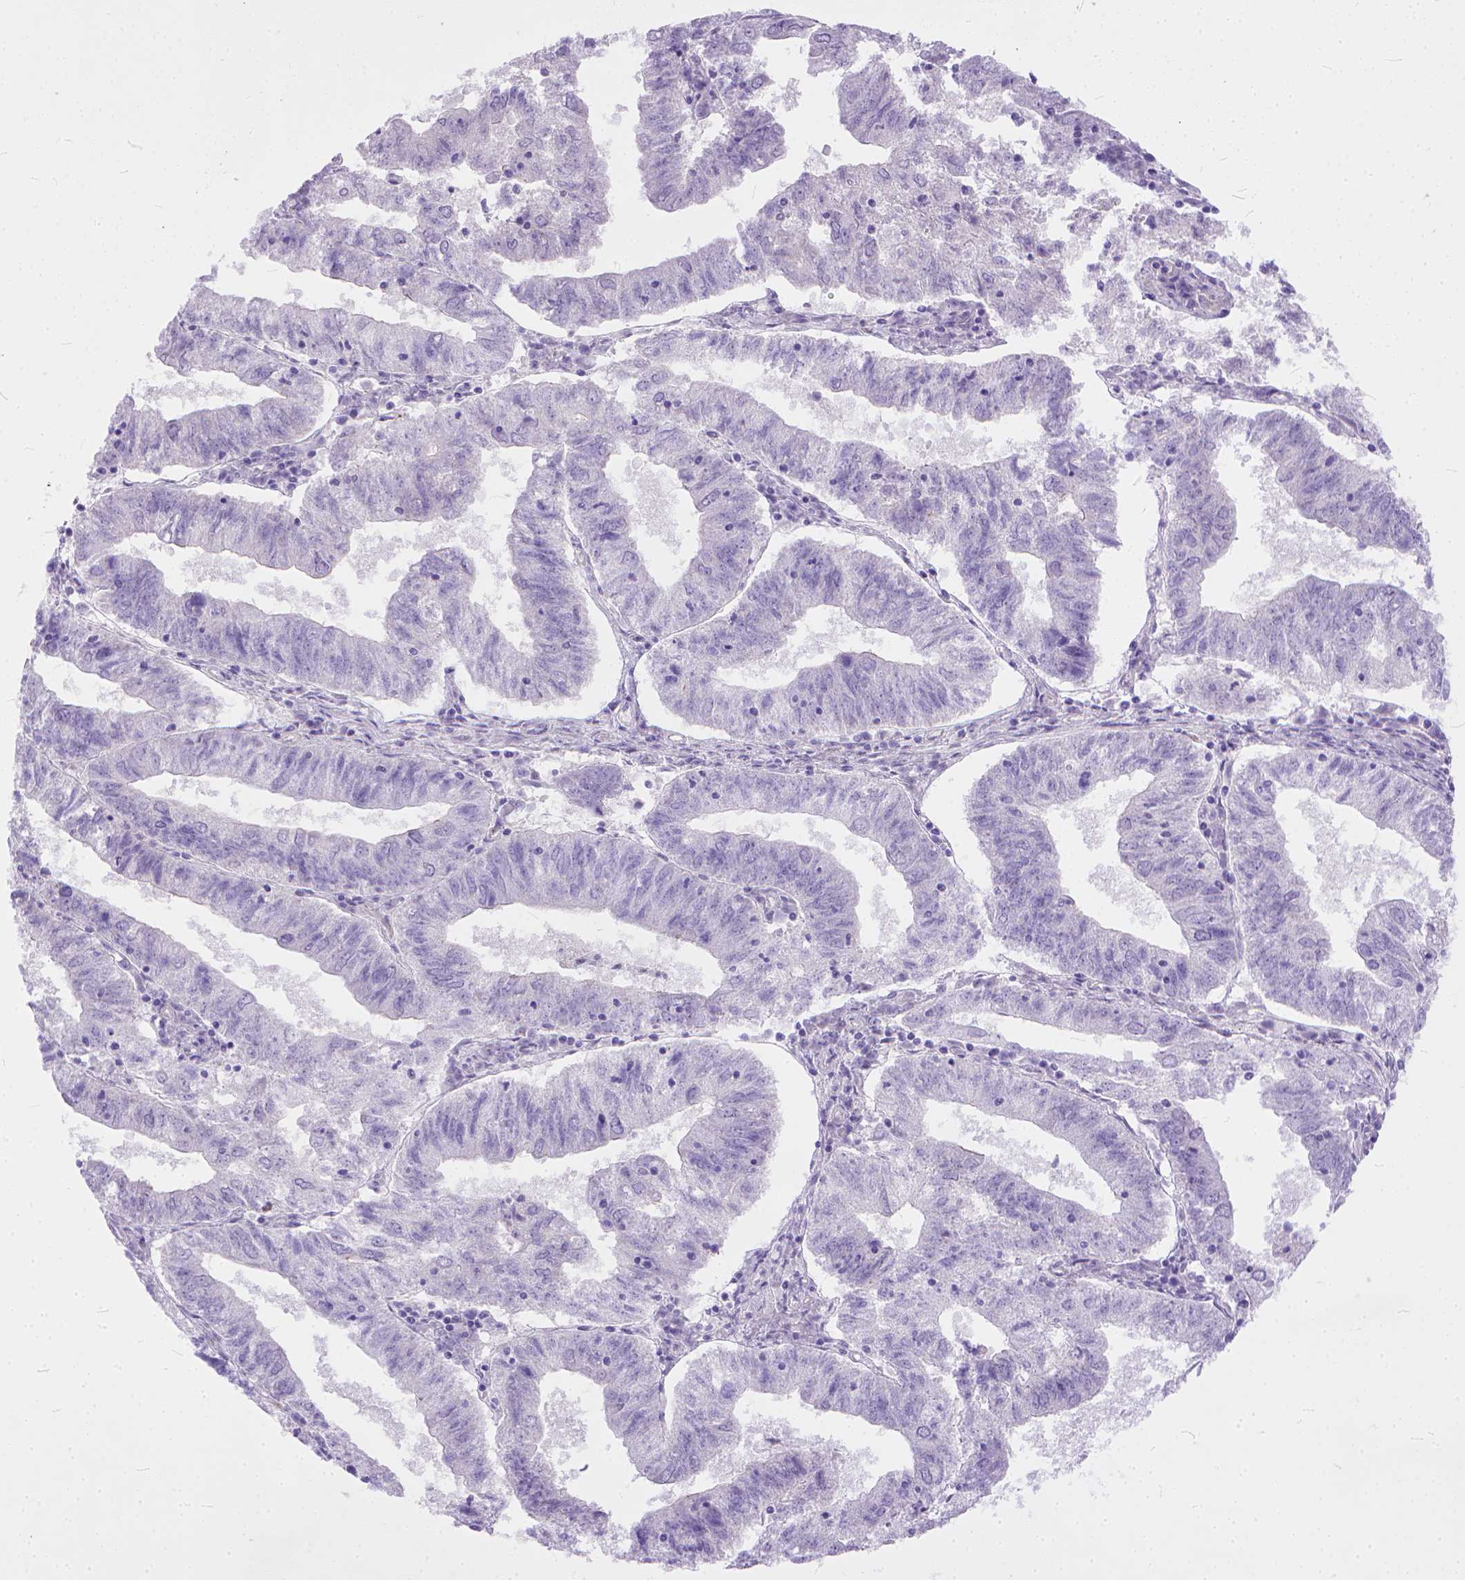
{"staining": {"intensity": "negative", "quantity": "none", "location": "none"}, "tissue": "endometrial cancer", "cell_type": "Tumor cells", "image_type": "cancer", "snomed": [{"axis": "morphology", "description": "Adenocarcinoma, NOS"}, {"axis": "topography", "description": "Endometrium"}], "caption": "The IHC photomicrograph has no significant positivity in tumor cells of endometrial cancer tissue.", "gene": "ADGRF1", "patient": {"sex": "female", "age": 82}}